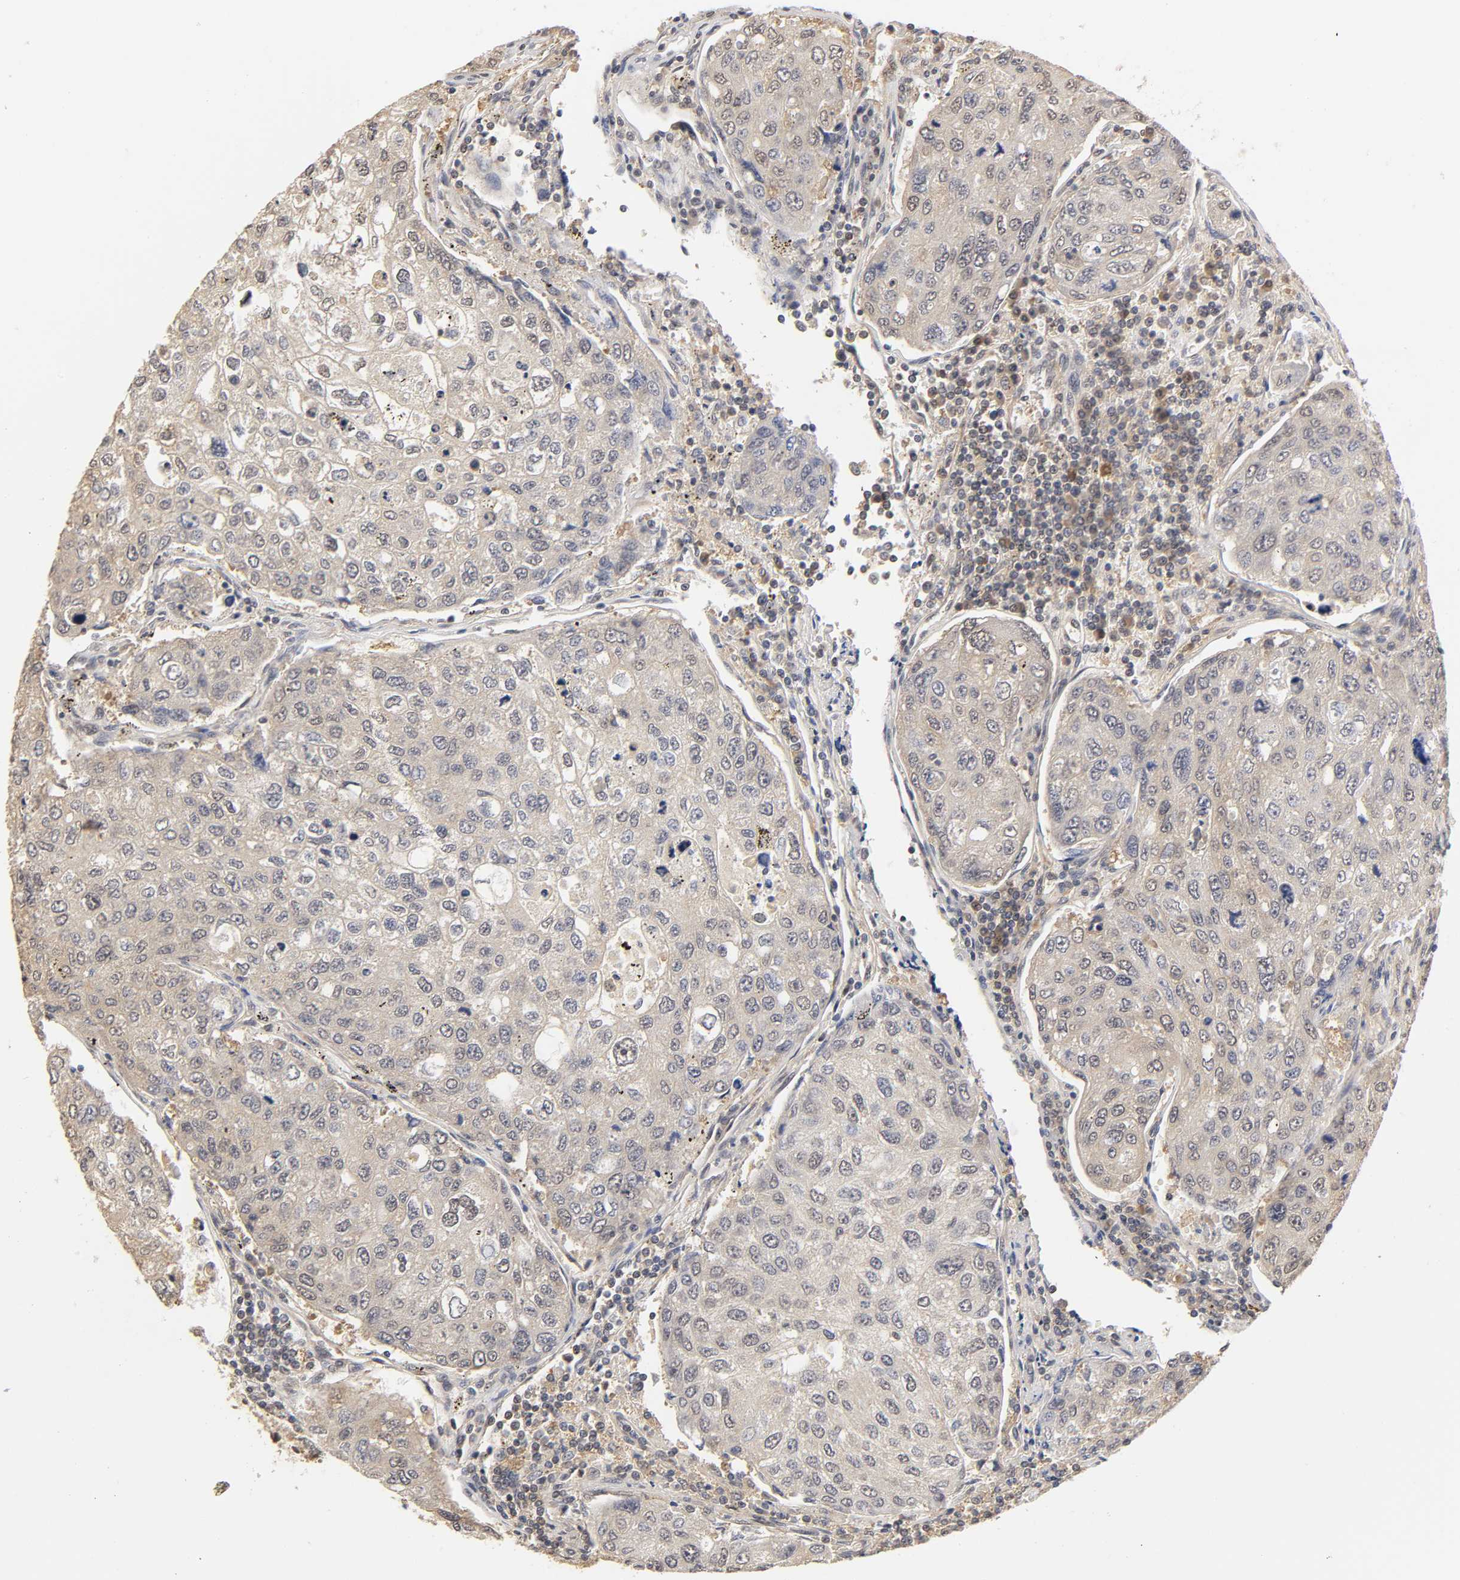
{"staining": {"intensity": "weak", "quantity": "25%-75%", "location": "cytoplasmic/membranous"}, "tissue": "urothelial cancer", "cell_type": "Tumor cells", "image_type": "cancer", "snomed": [{"axis": "morphology", "description": "Urothelial carcinoma, High grade"}, {"axis": "topography", "description": "Lymph node"}, {"axis": "topography", "description": "Urinary bladder"}], "caption": "High-magnification brightfield microscopy of urothelial cancer stained with DAB (brown) and counterstained with hematoxylin (blue). tumor cells exhibit weak cytoplasmic/membranous staining is appreciated in about25%-75% of cells. The staining was performed using DAB to visualize the protein expression in brown, while the nuclei were stained in blue with hematoxylin (Magnification: 20x).", "gene": "PDE5A", "patient": {"sex": "male", "age": 51}}